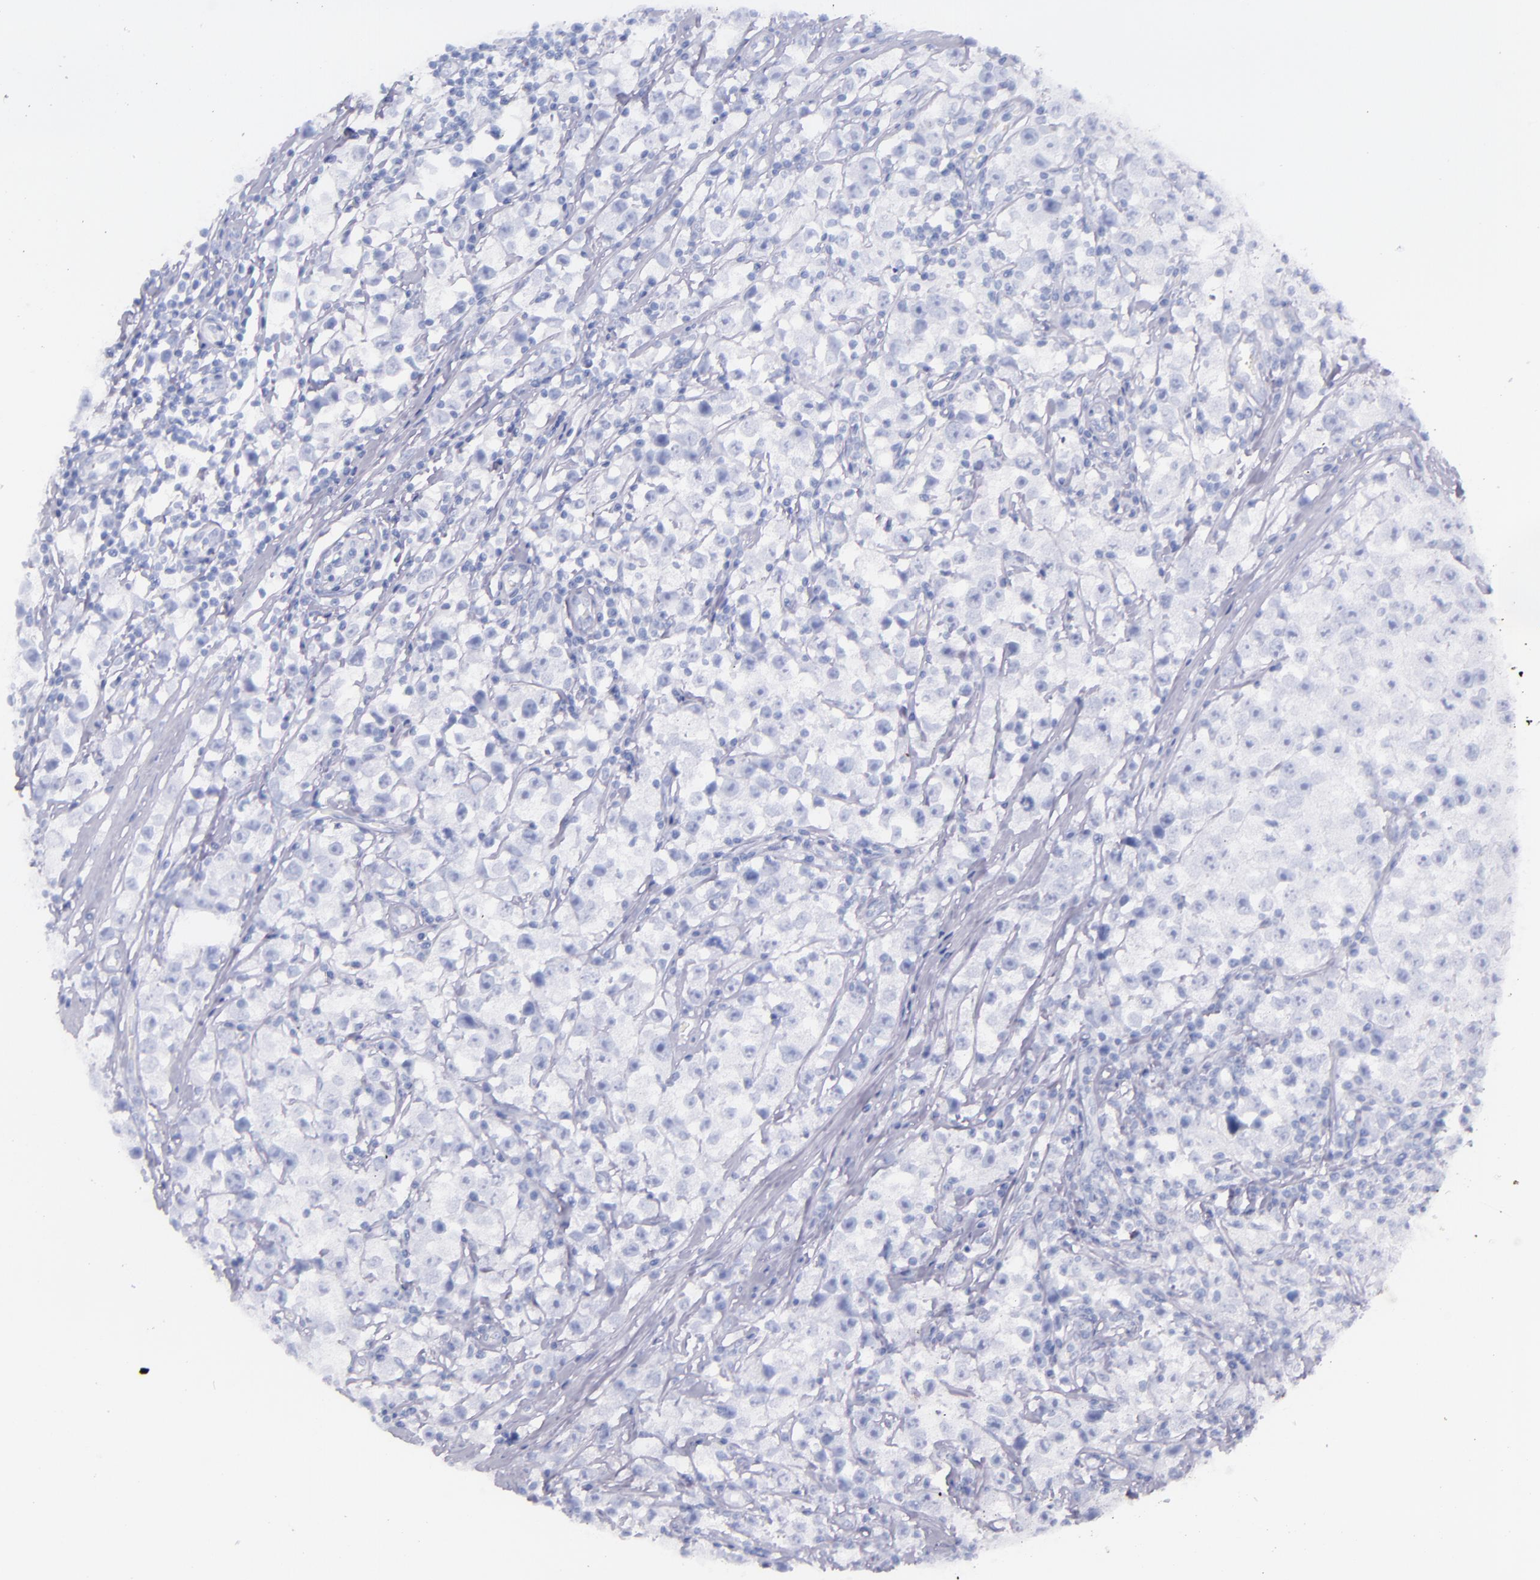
{"staining": {"intensity": "negative", "quantity": "none", "location": "none"}, "tissue": "testis cancer", "cell_type": "Tumor cells", "image_type": "cancer", "snomed": [{"axis": "morphology", "description": "Seminoma, NOS"}, {"axis": "topography", "description": "Testis"}], "caption": "Testis cancer was stained to show a protein in brown. There is no significant staining in tumor cells.", "gene": "SFTPB", "patient": {"sex": "male", "age": 35}}